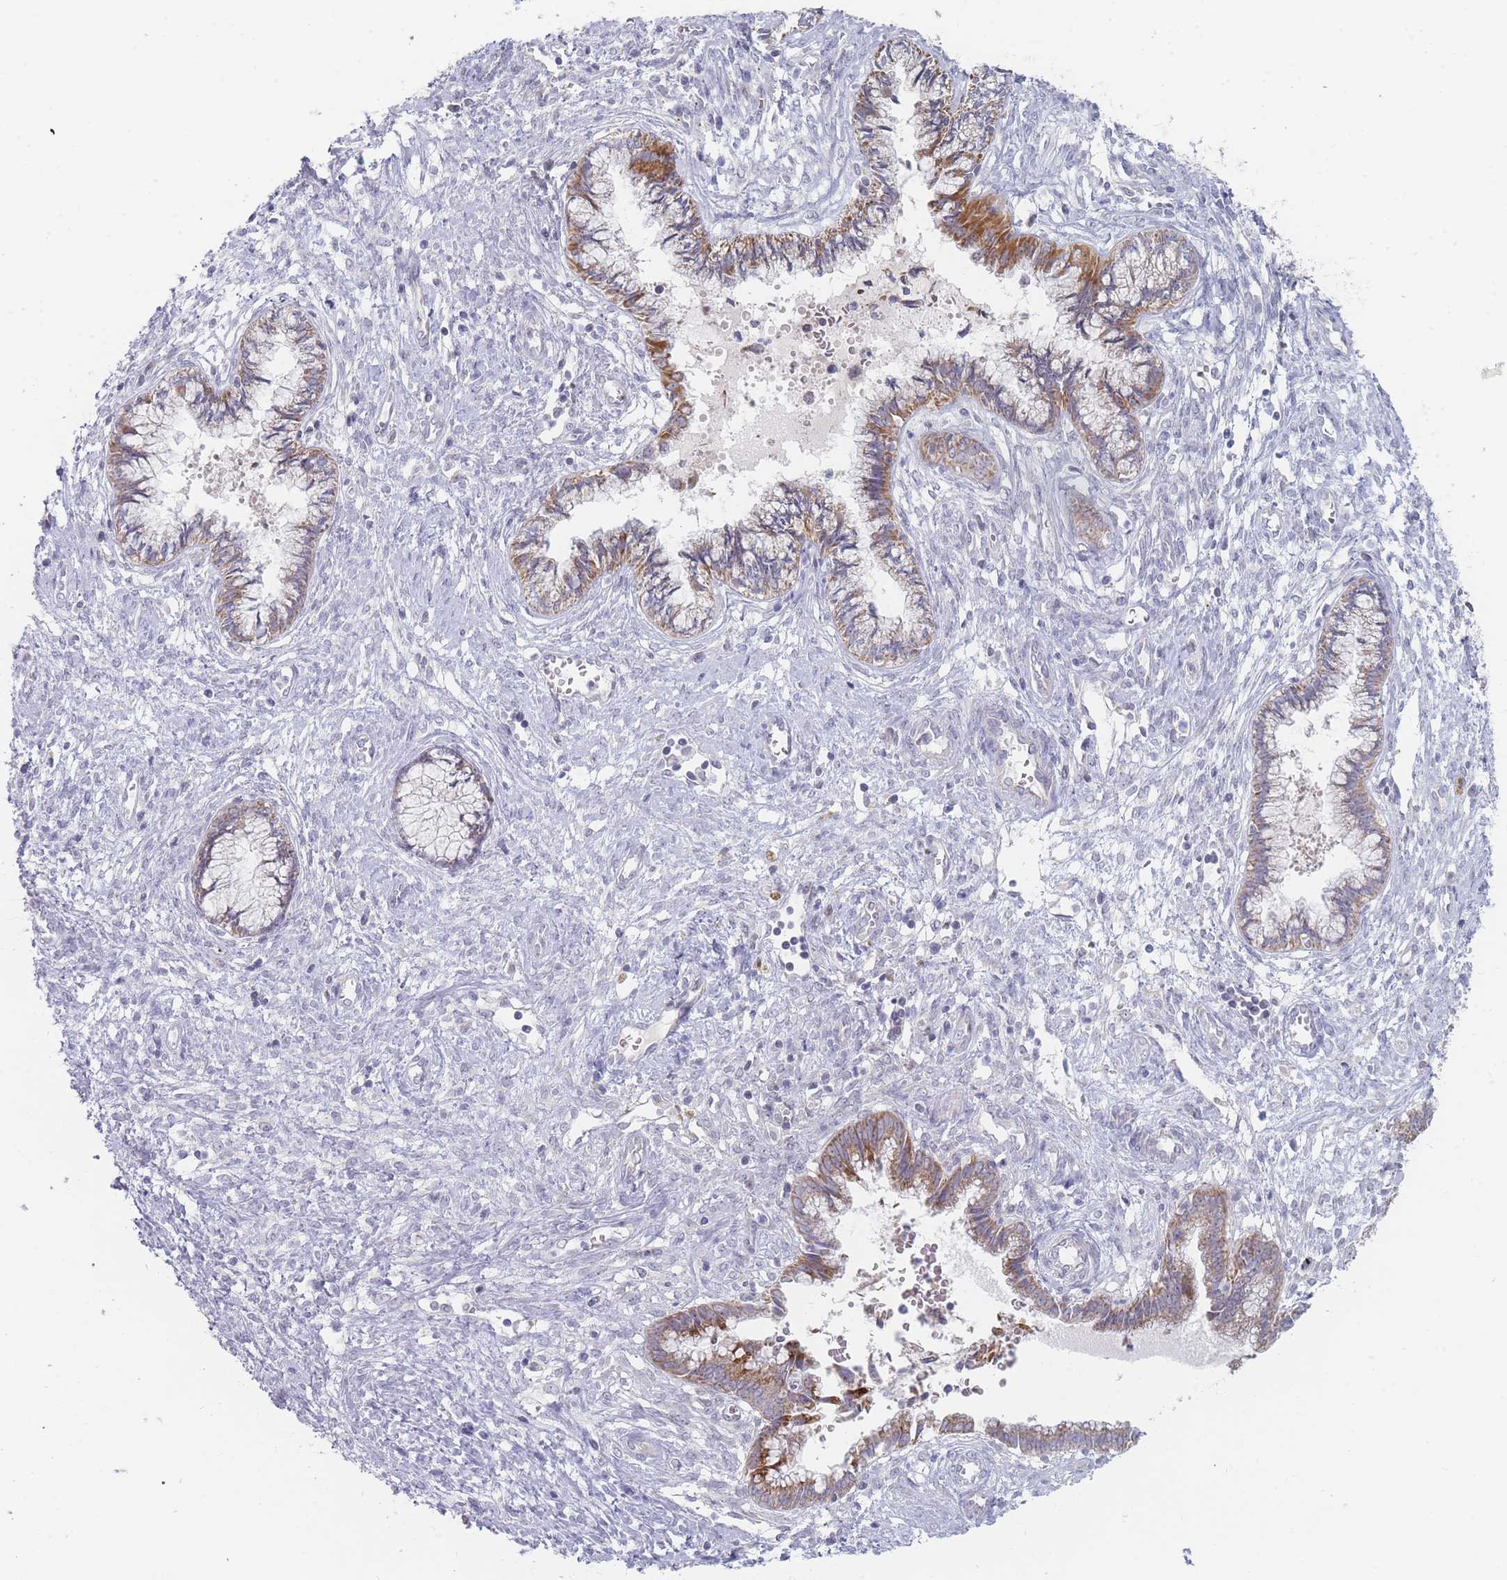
{"staining": {"intensity": "moderate", "quantity": "<25%", "location": "cytoplasmic/membranous"}, "tissue": "cervical cancer", "cell_type": "Tumor cells", "image_type": "cancer", "snomed": [{"axis": "morphology", "description": "Adenocarcinoma, NOS"}, {"axis": "topography", "description": "Cervix"}], "caption": "High-power microscopy captured an immunohistochemistry (IHC) image of cervical cancer (adenocarcinoma), revealing moderate cytoplasmic/membranous staining in approximately <25% of tumor cells.", "gene": "RNF8", "patient": {"sex": "female", "age": 44}}